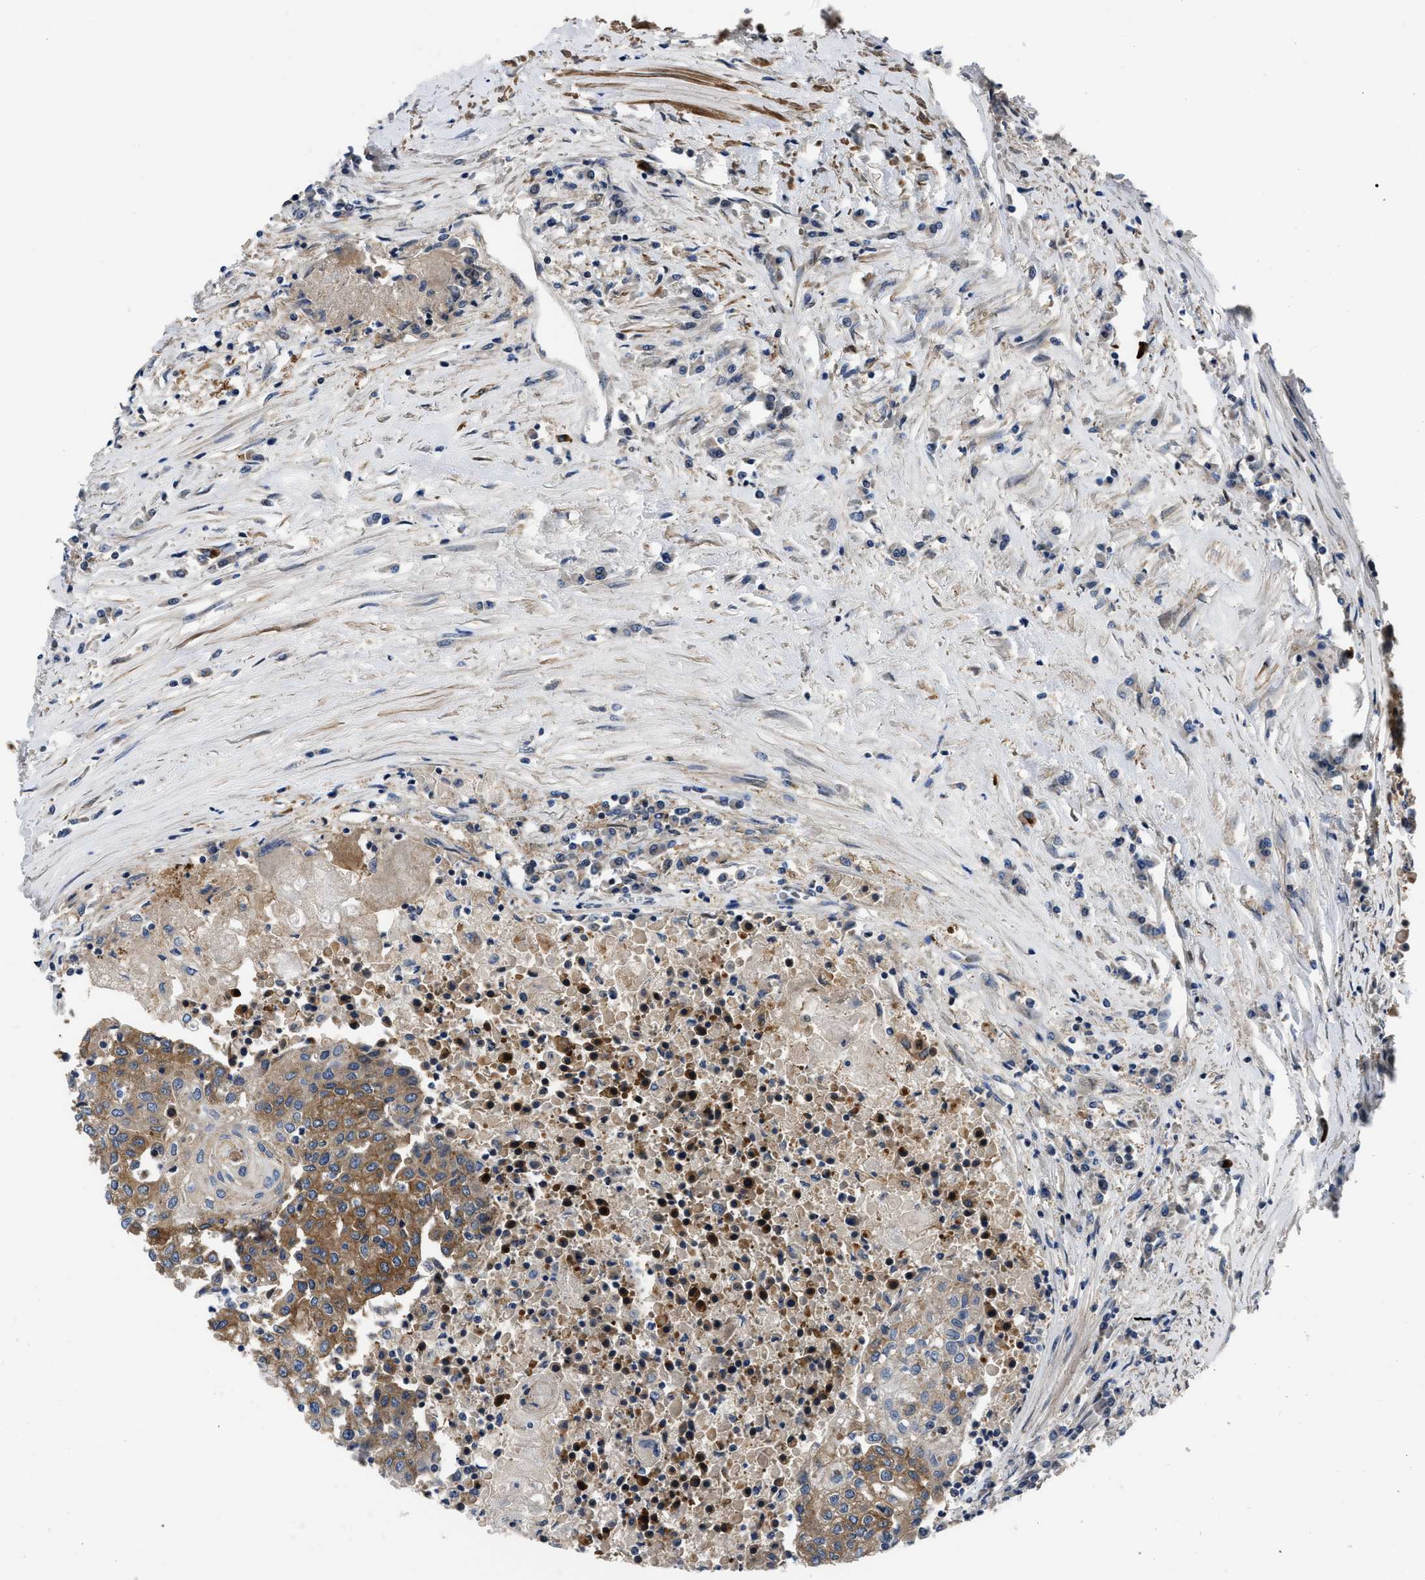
{"staining": {"intensity": "moderate", "quantity": ">75%", "location": "cytoplasmic/membranous"}, "tissue": "urothelial cancer", "cell_type": "Tumor cells", "image_type": "cancer", "snomed": [{"axis": "morphology", "description": "Urothelial carcinoma, High grade"}, {"axis": "topography", "description": "Urinary bladder"}], "caption": "Protein analysis of urothelial cancer tissue reveals moderate cytoplasmic/membranous expression in approximately >75% of tumor cells. The protein is stained brown, and the nuclei are stained in blue (DAB IHC with brightfield microscopy, high magnification).", "gene": "PPWD1", "patient": {"sex": "female", "age": 85}}